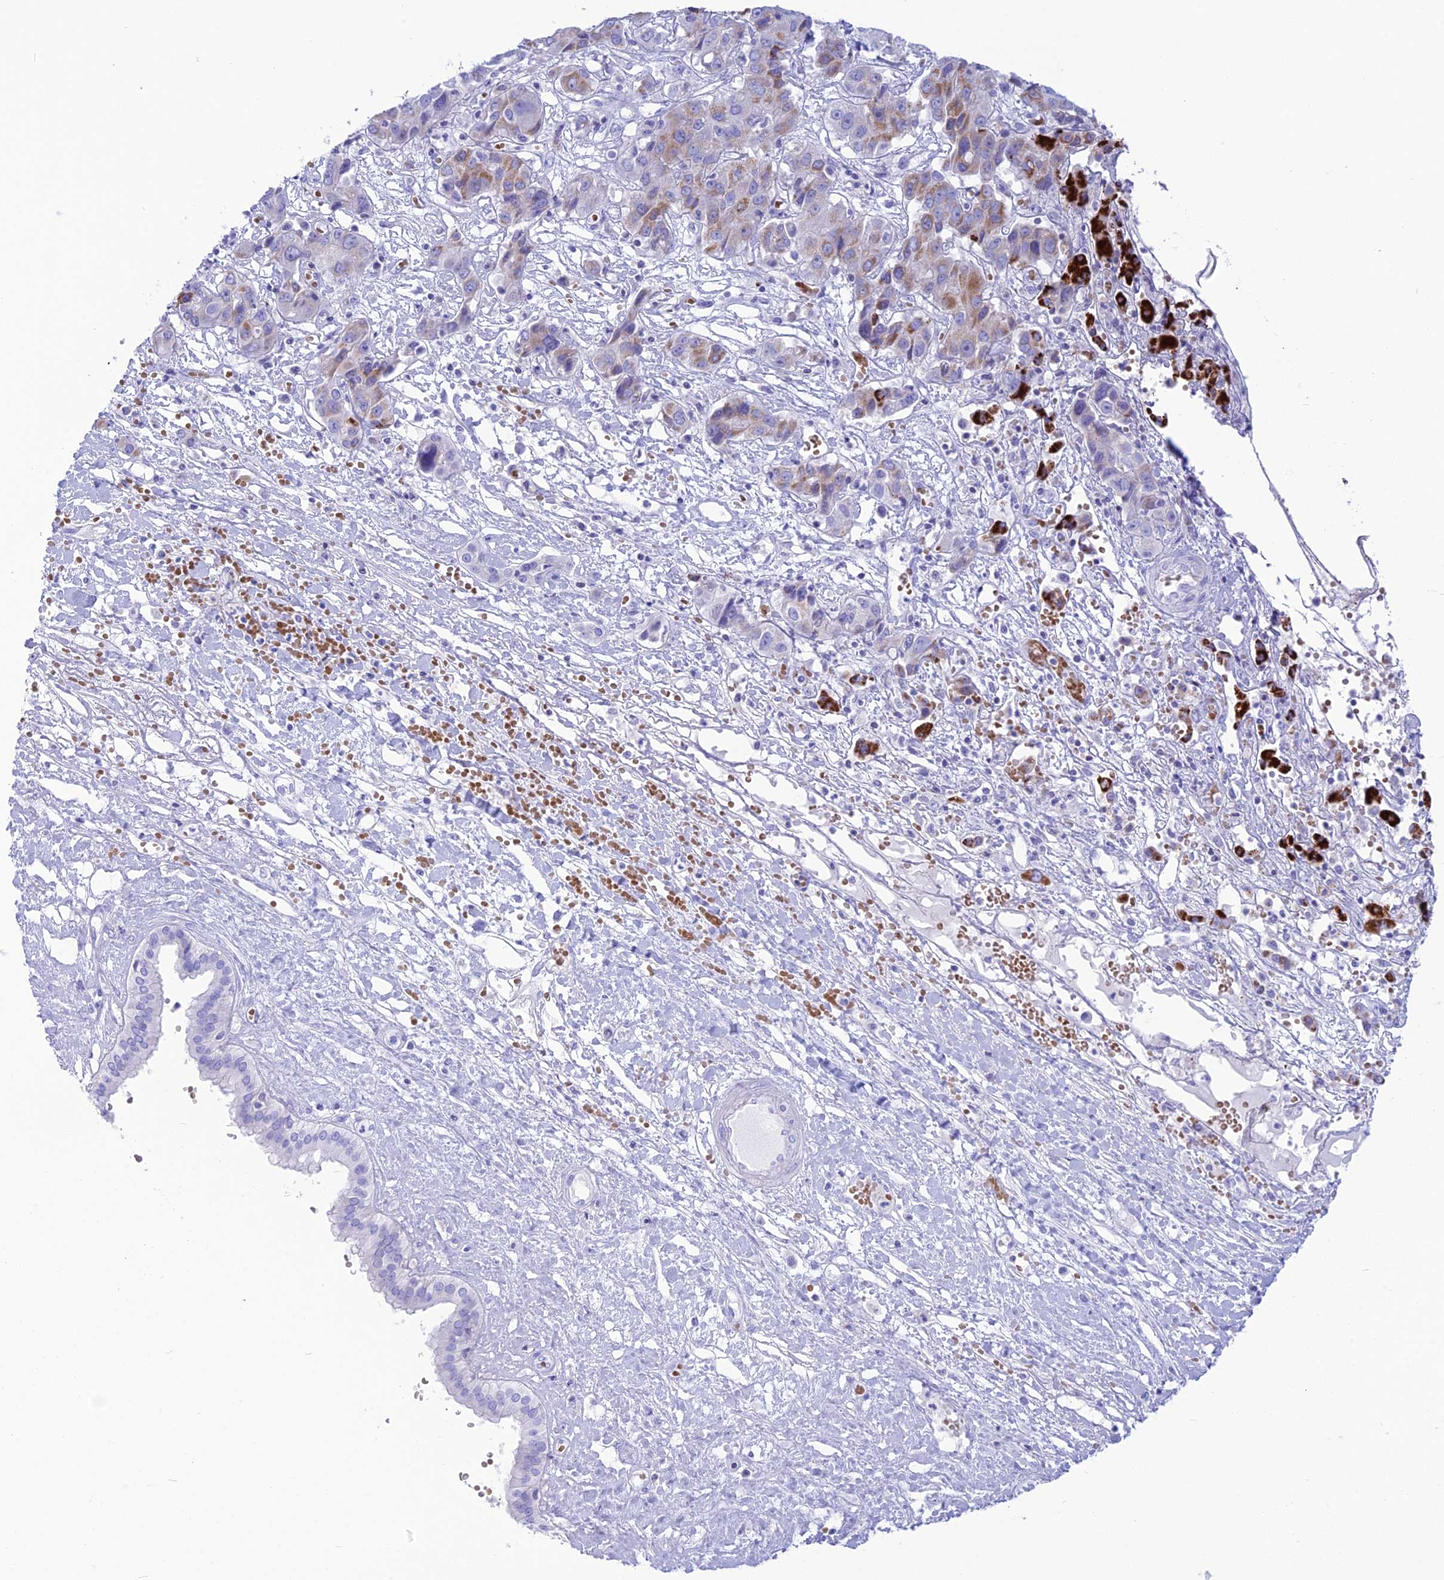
{"staining": {"intensity": "negative", "quantity": "none", "location": "none"}, "tissue": "liver cancer", "cell_type": "Tumor cells", "image_type": "cancer", "snomed": [{"axis": "morphology", "description": "Cholangiocarcinoma"}, {"axis": "topography", "description": "Liver"}], "caption": "The immunohistochemistry photomicrograph has no significant positivity in tumor cells of liver cancer tissue. (Stains: DAB immunohistochemistry with hematoxylin counter stain, Microscopy: brightfield microscopy at high magnification).", "gene": "GLYATL1", "patient": {"sex": "male", "age": 67}}